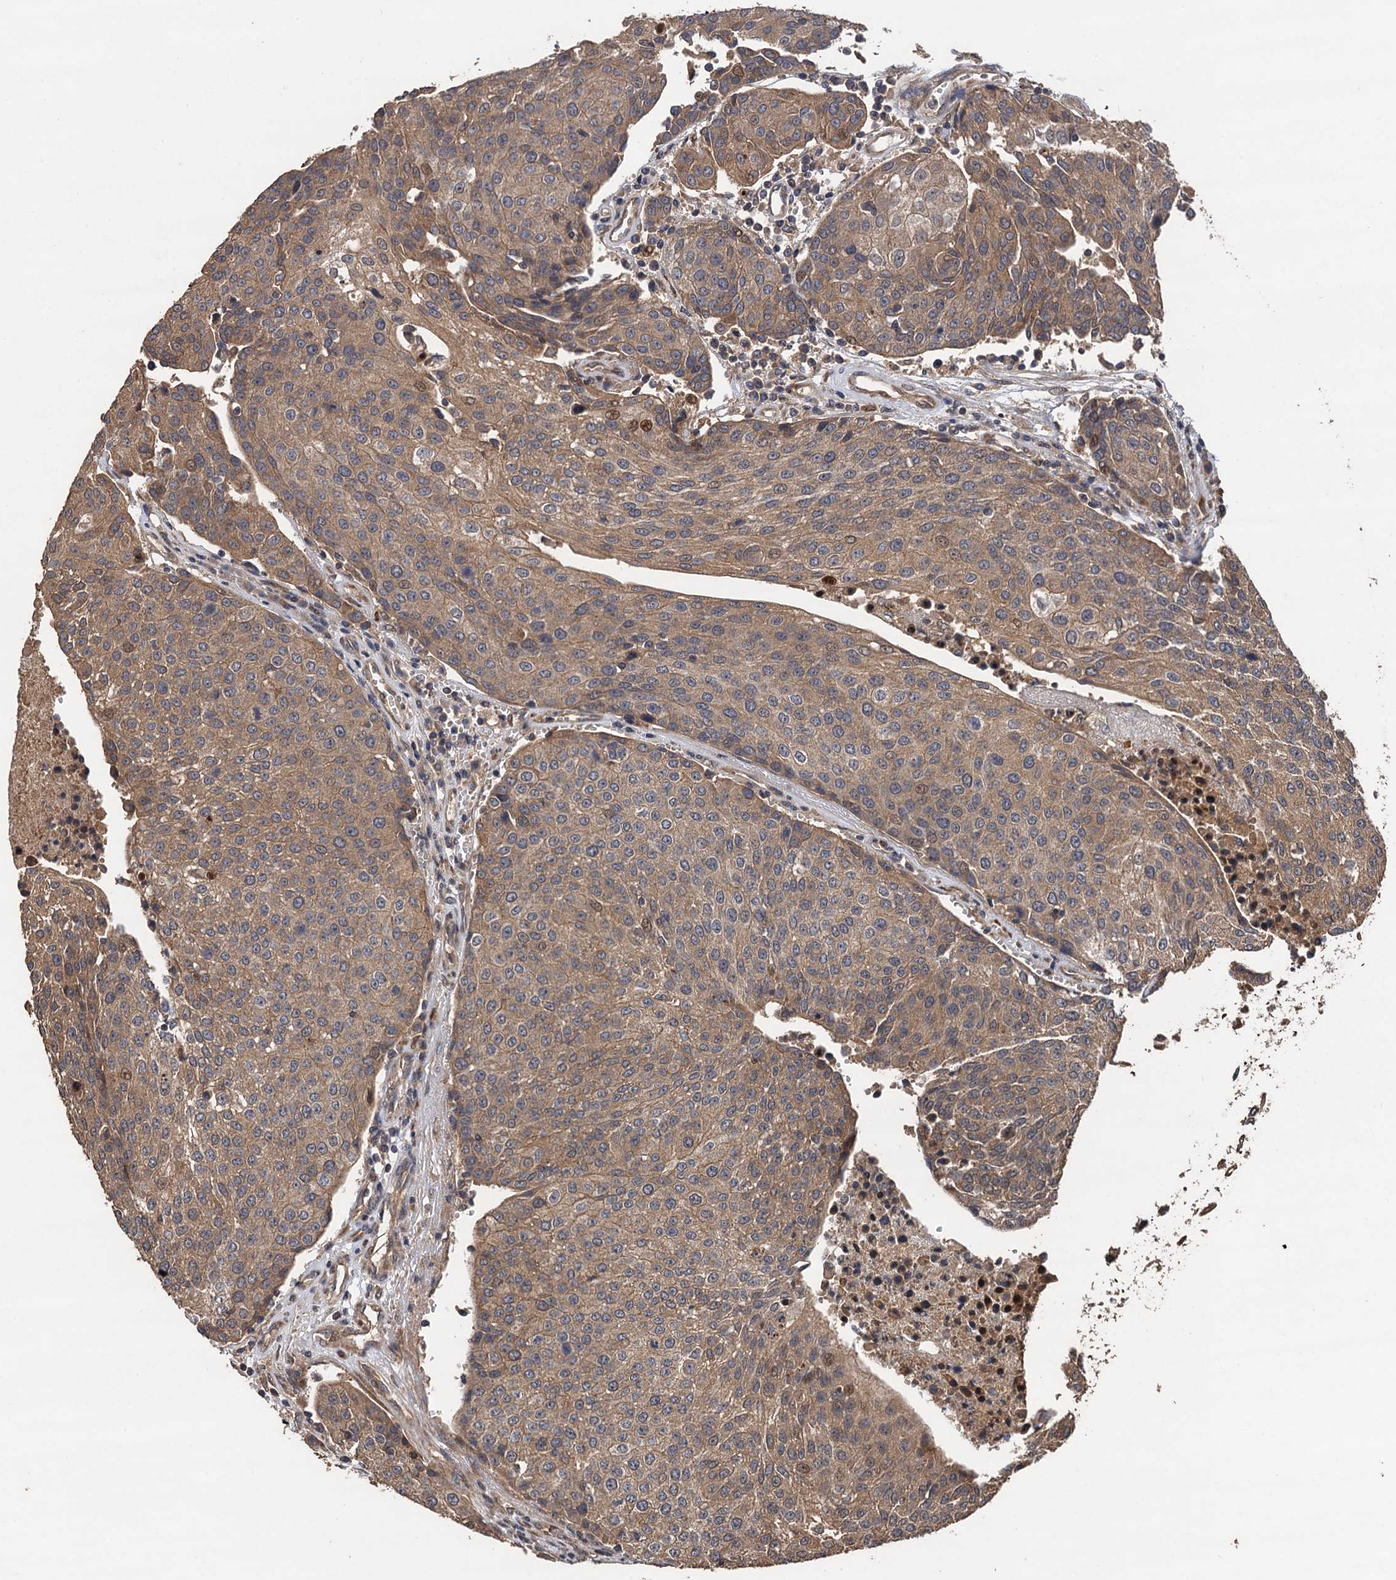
{"staining": {"intensity": "moderate", "quantity": ">75%", "location": "cytoplasmic/membranous"}, "tissue": "urothelial cancer", "cell_type": "Tumor cells", "image_type": "cancer", "snomed": [{"axis": "morphology", "description": "Urothelial carcinoma, High grade"}, {"axis": "topography", "description": "Urinary bladder"}], "caption": "The histopathology image reveals immunohistochemical staining of urothelial carcinoma (high-grade). There is moderate cytoplasmic/membranous expression is present in approximately >75% of tumor cells.", "gene": "TMEM39B", "patient": {"sex": "female", "age": 85}}